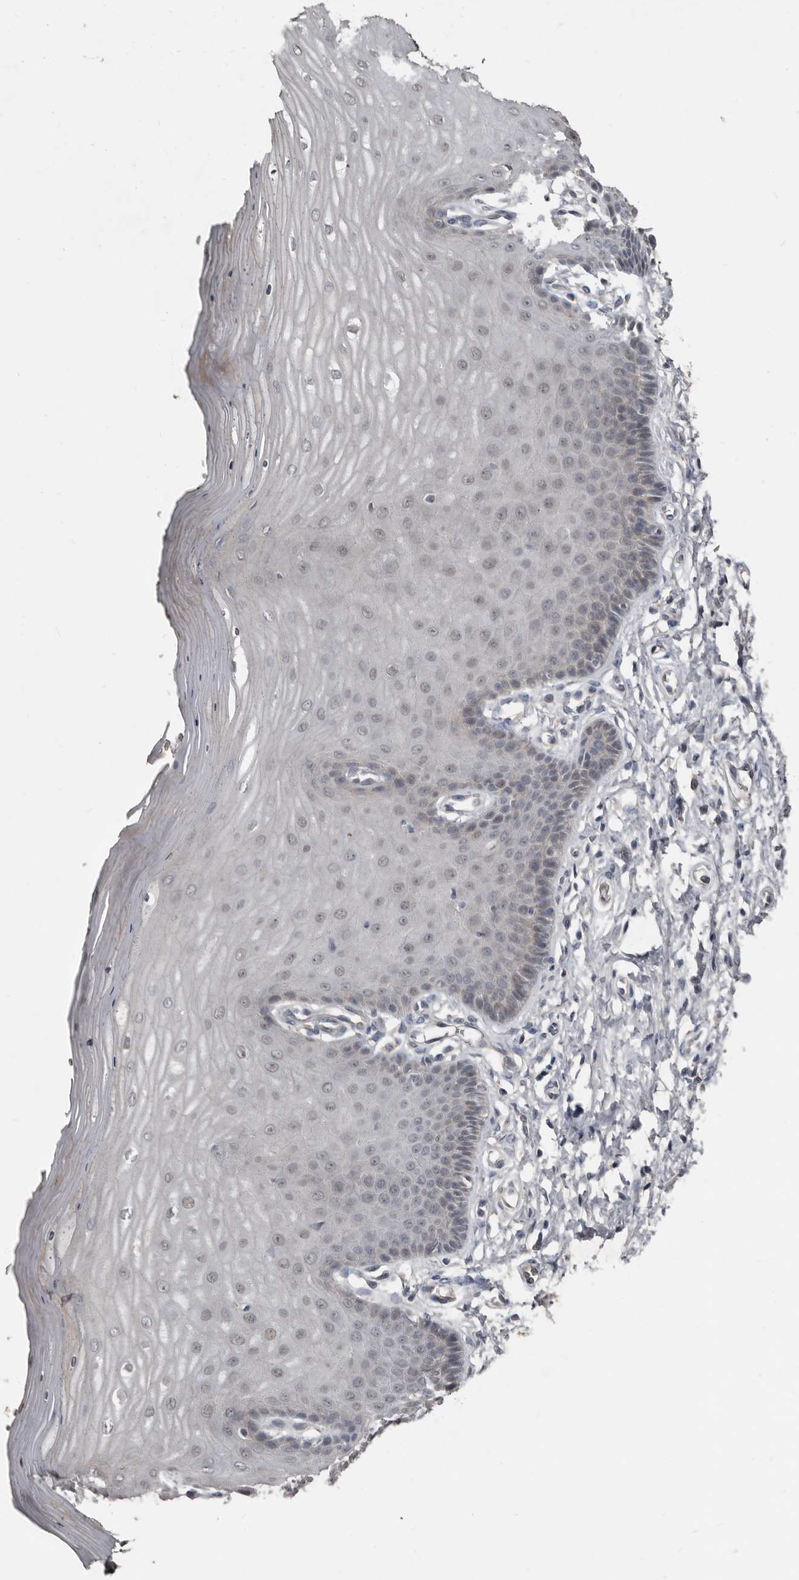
{"staining": {"intensity": "moderate", "quantity": ">75%", "location": "cytoplasmic/membranous"}, "tissue": "cervix", "cell_type": "Glandular cells", "image_type": "normal", "snomed": [{"axis": "morphology", "description": "Normal tissue, NOS"}, {"axis": "topography", "description": "Cervix"}], "caption": "This is an image of immunohistochemistry staining of normal cervix, which shows moderate expression in the cytoplasmic/membranous of glandular cells.", "gene": "RBKS", "patient": {"sex": "female", "age": 55}}